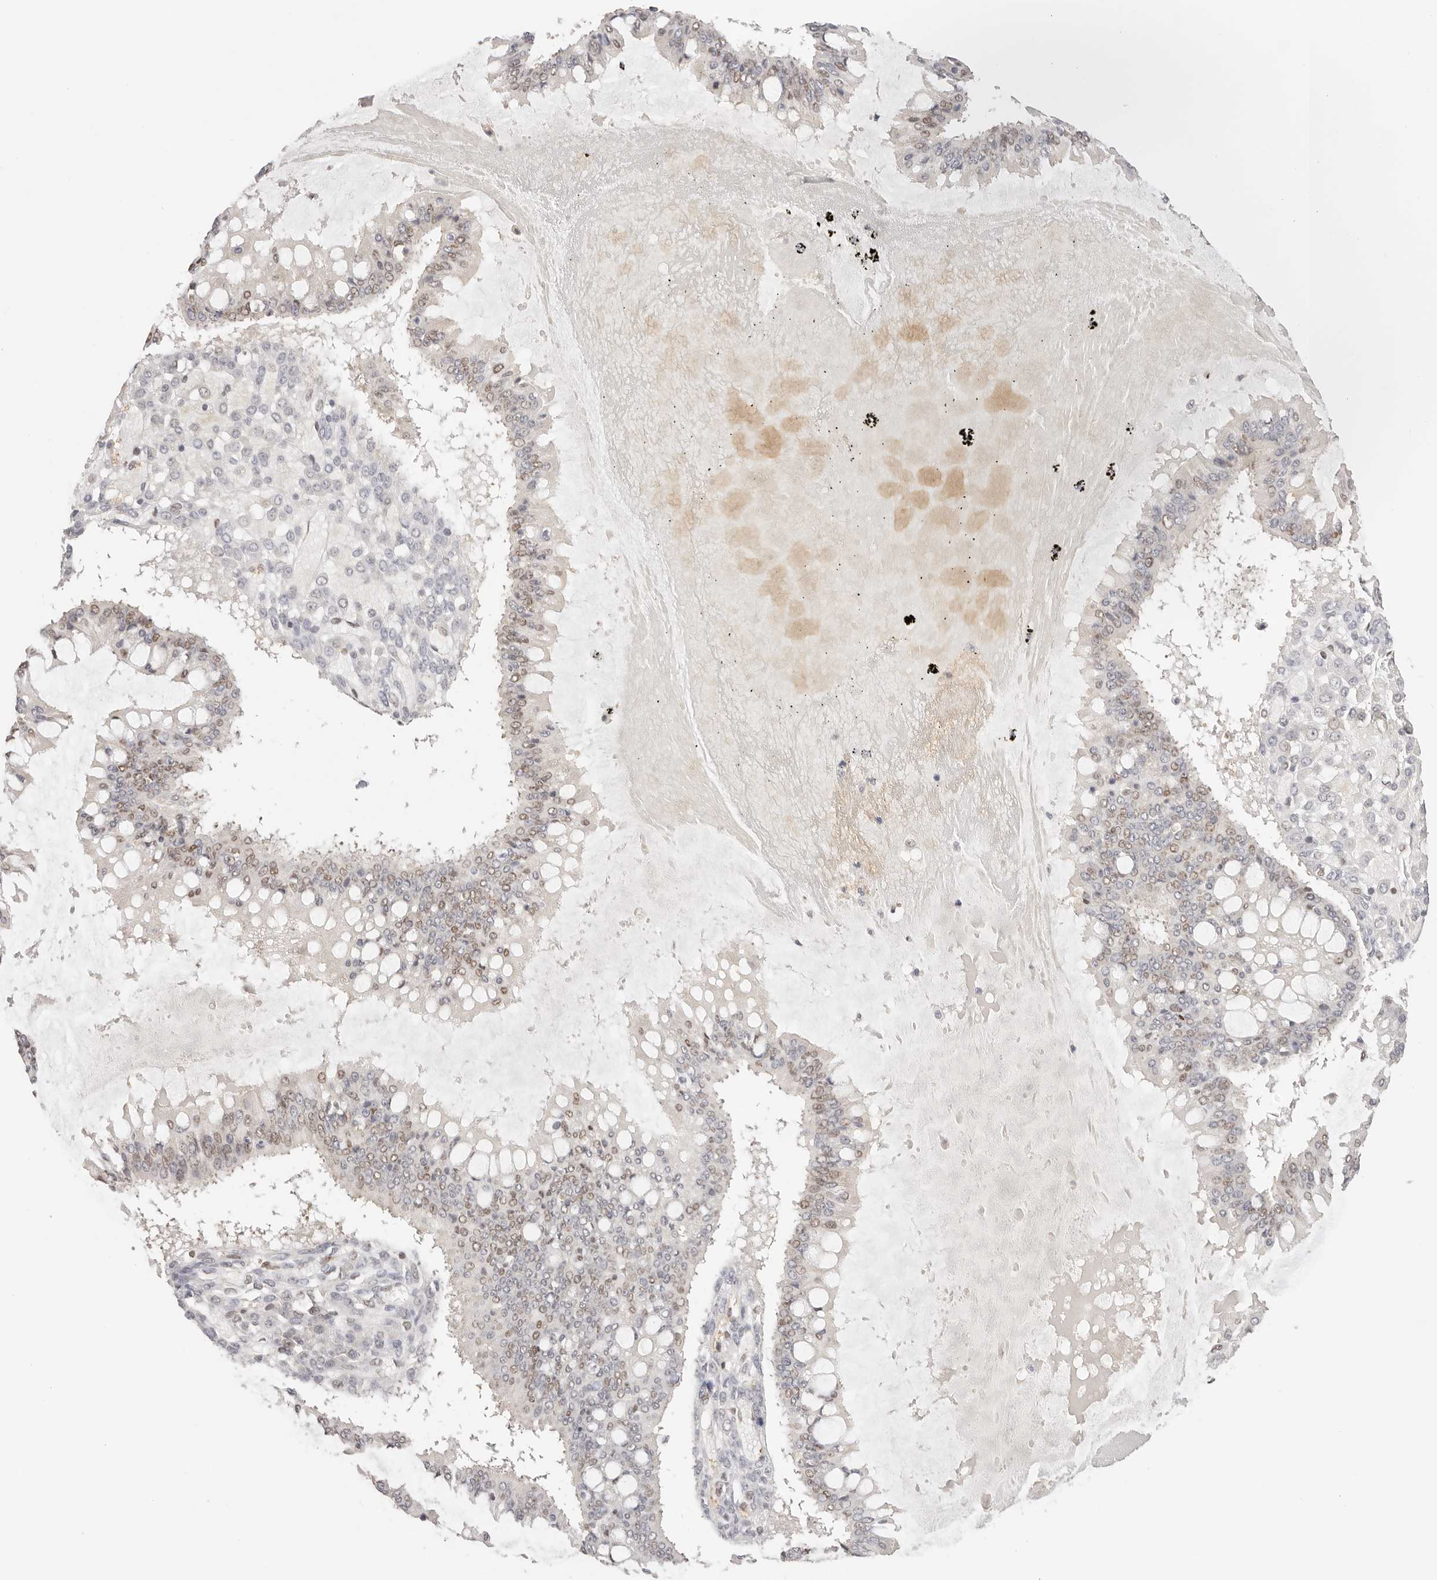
{"staining": {"intensity": "weak", "quantity": "25%-75%", "location": "nuclear"}, "tissue": "ovarian cancer", "cell_type": "Tumor cells", "image_type": "cancer", "snomed": [{"axis": "morphology", "description": "Cystadenocarcinoma, mucinous, NOS"}, {"axis": "topography", "description": "Ovary"}], "caption": "This histopathology image demonstrates immunohistochemistry (IHC) staining of mucinous cystadenocarcinoma (ovarian), with low weak nuclear expression in approximately 25%-75% of tumor cells.", "gene": "RFC3", "patient": {"sex": "female", "age": 73}}